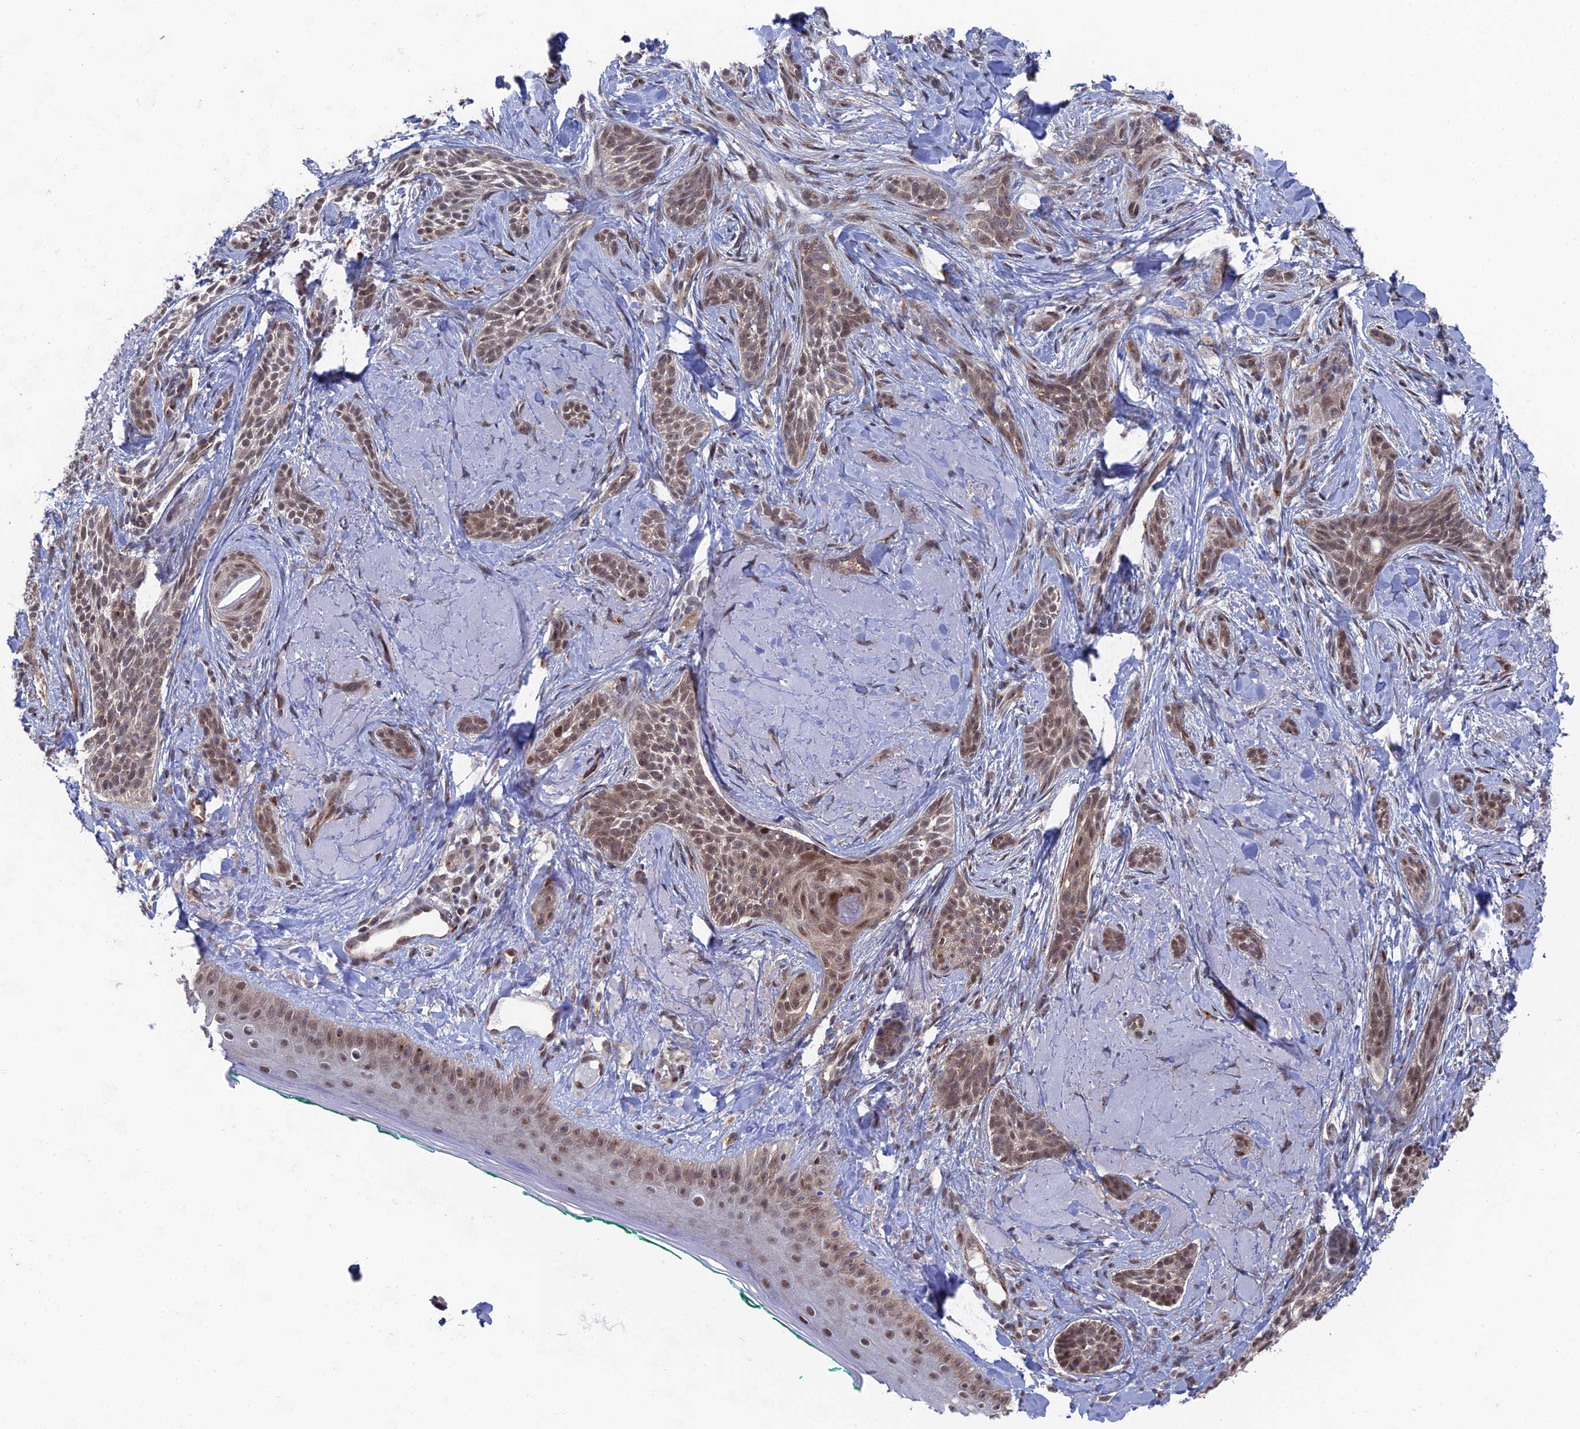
{"staining": {"intensity": "moderate", "quantity": ">75%", "location": "nuclear"}, "tissue": "skin cancer", "cell_type": "Tumor cells", "image_type": "cancer", "snomed": [{"axis": "morphology", "description": "Basal cell carcinoma"}, {"axis": "topography", "description": "Skin"}], "caption": "Immunohistochemistry (IHC) (DAB) staining of skin basal cell carcinoma exhibits moderate nuclear protein staining in about >75% of tumor cells.", "gene": "FHIP2A", "patient": {"sex": "male", "age": 71}}